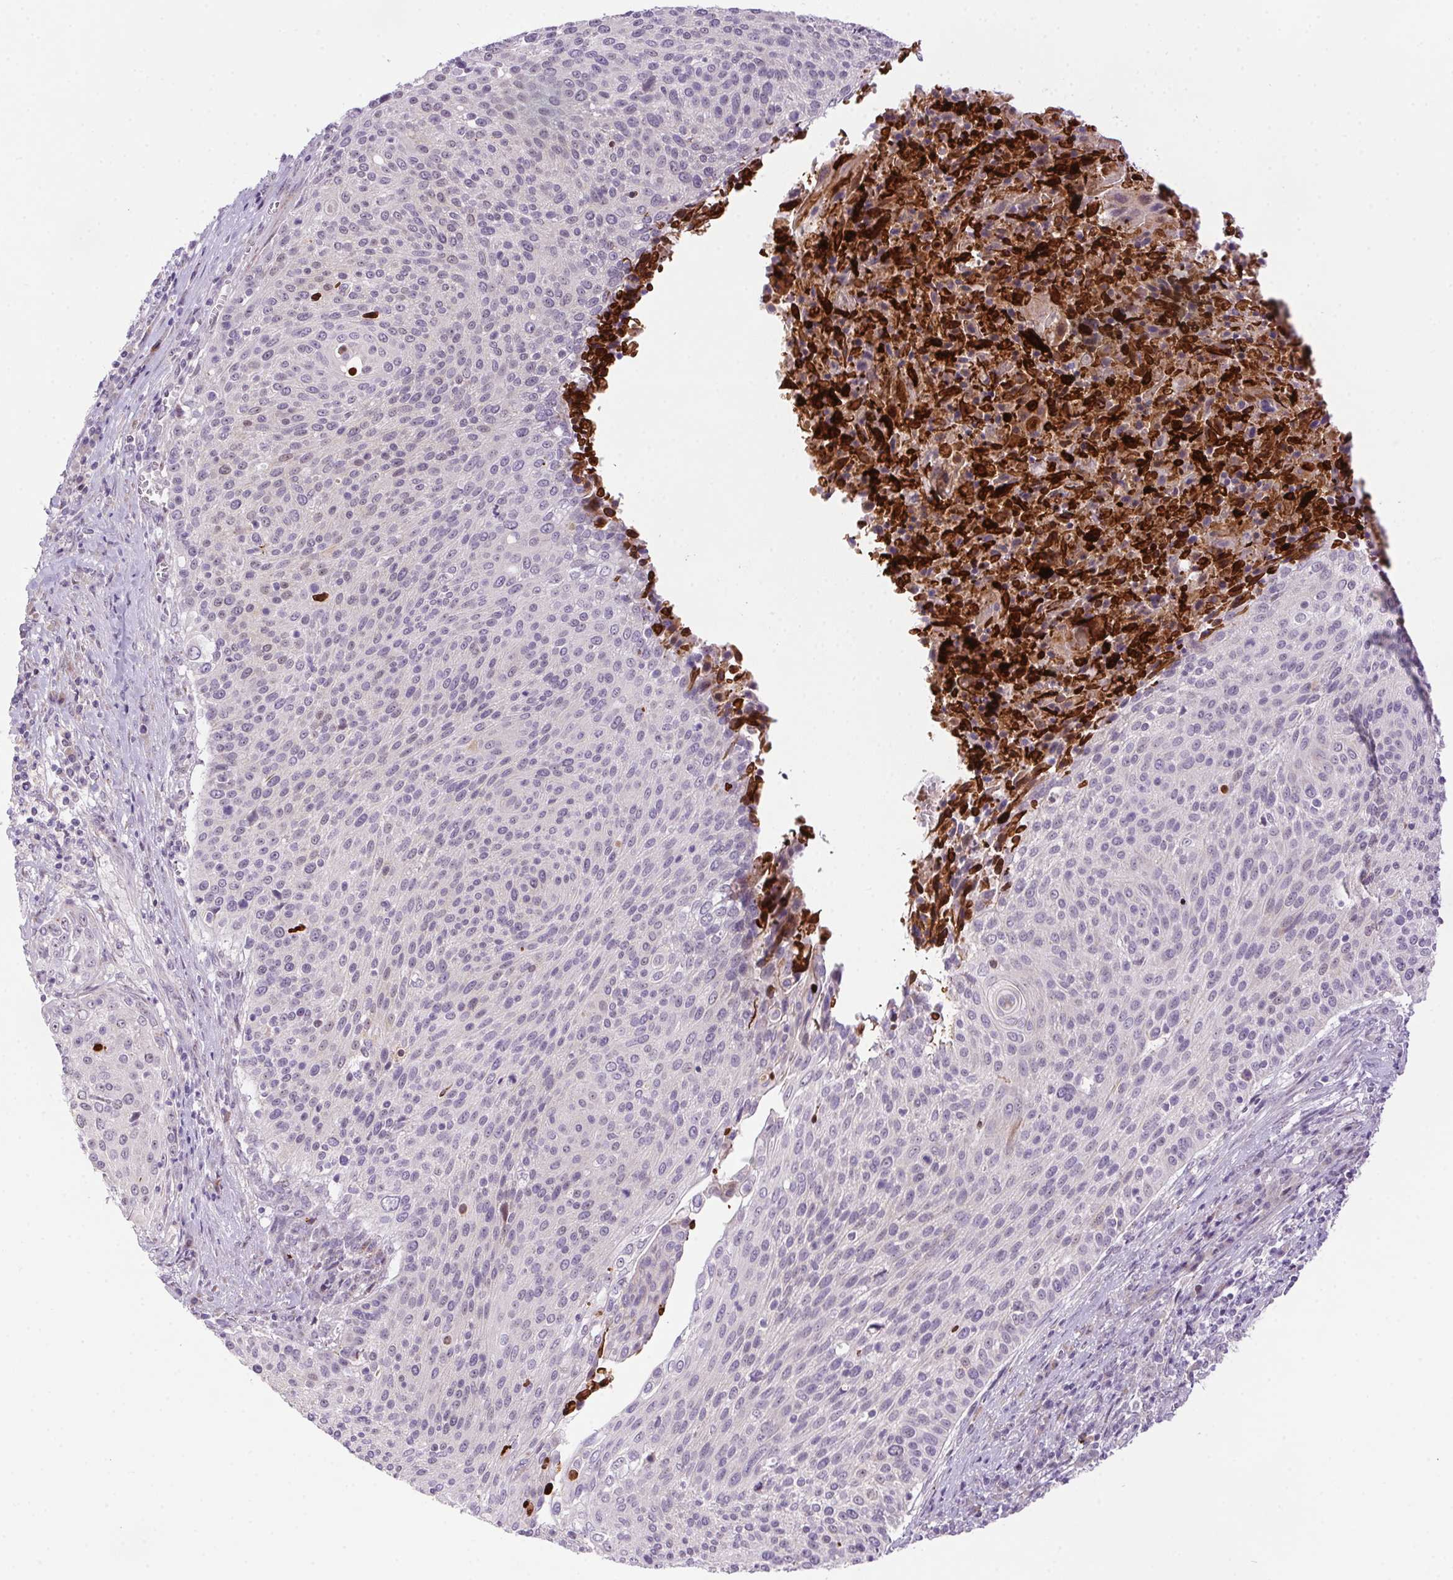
{"staining": {"intensity": "negative", "quantity": "none", "location": "none"}, "tissue": "cervical cancer", "cell_type": "Tumor cells", "image_type": "cancer", "snomed": [{"axis": "morphology", "description": "Squamous cell carcinoma, NOS"}, {"axis": "topography", "description": "Cervix"}], "caption": "DAB immunohistochemical staining of human cervical squamous cell carcinoma shows no significant expression in tumor cells.", "gene": "LRRTM1", "patient": {"sex": "female", "age": 31}}